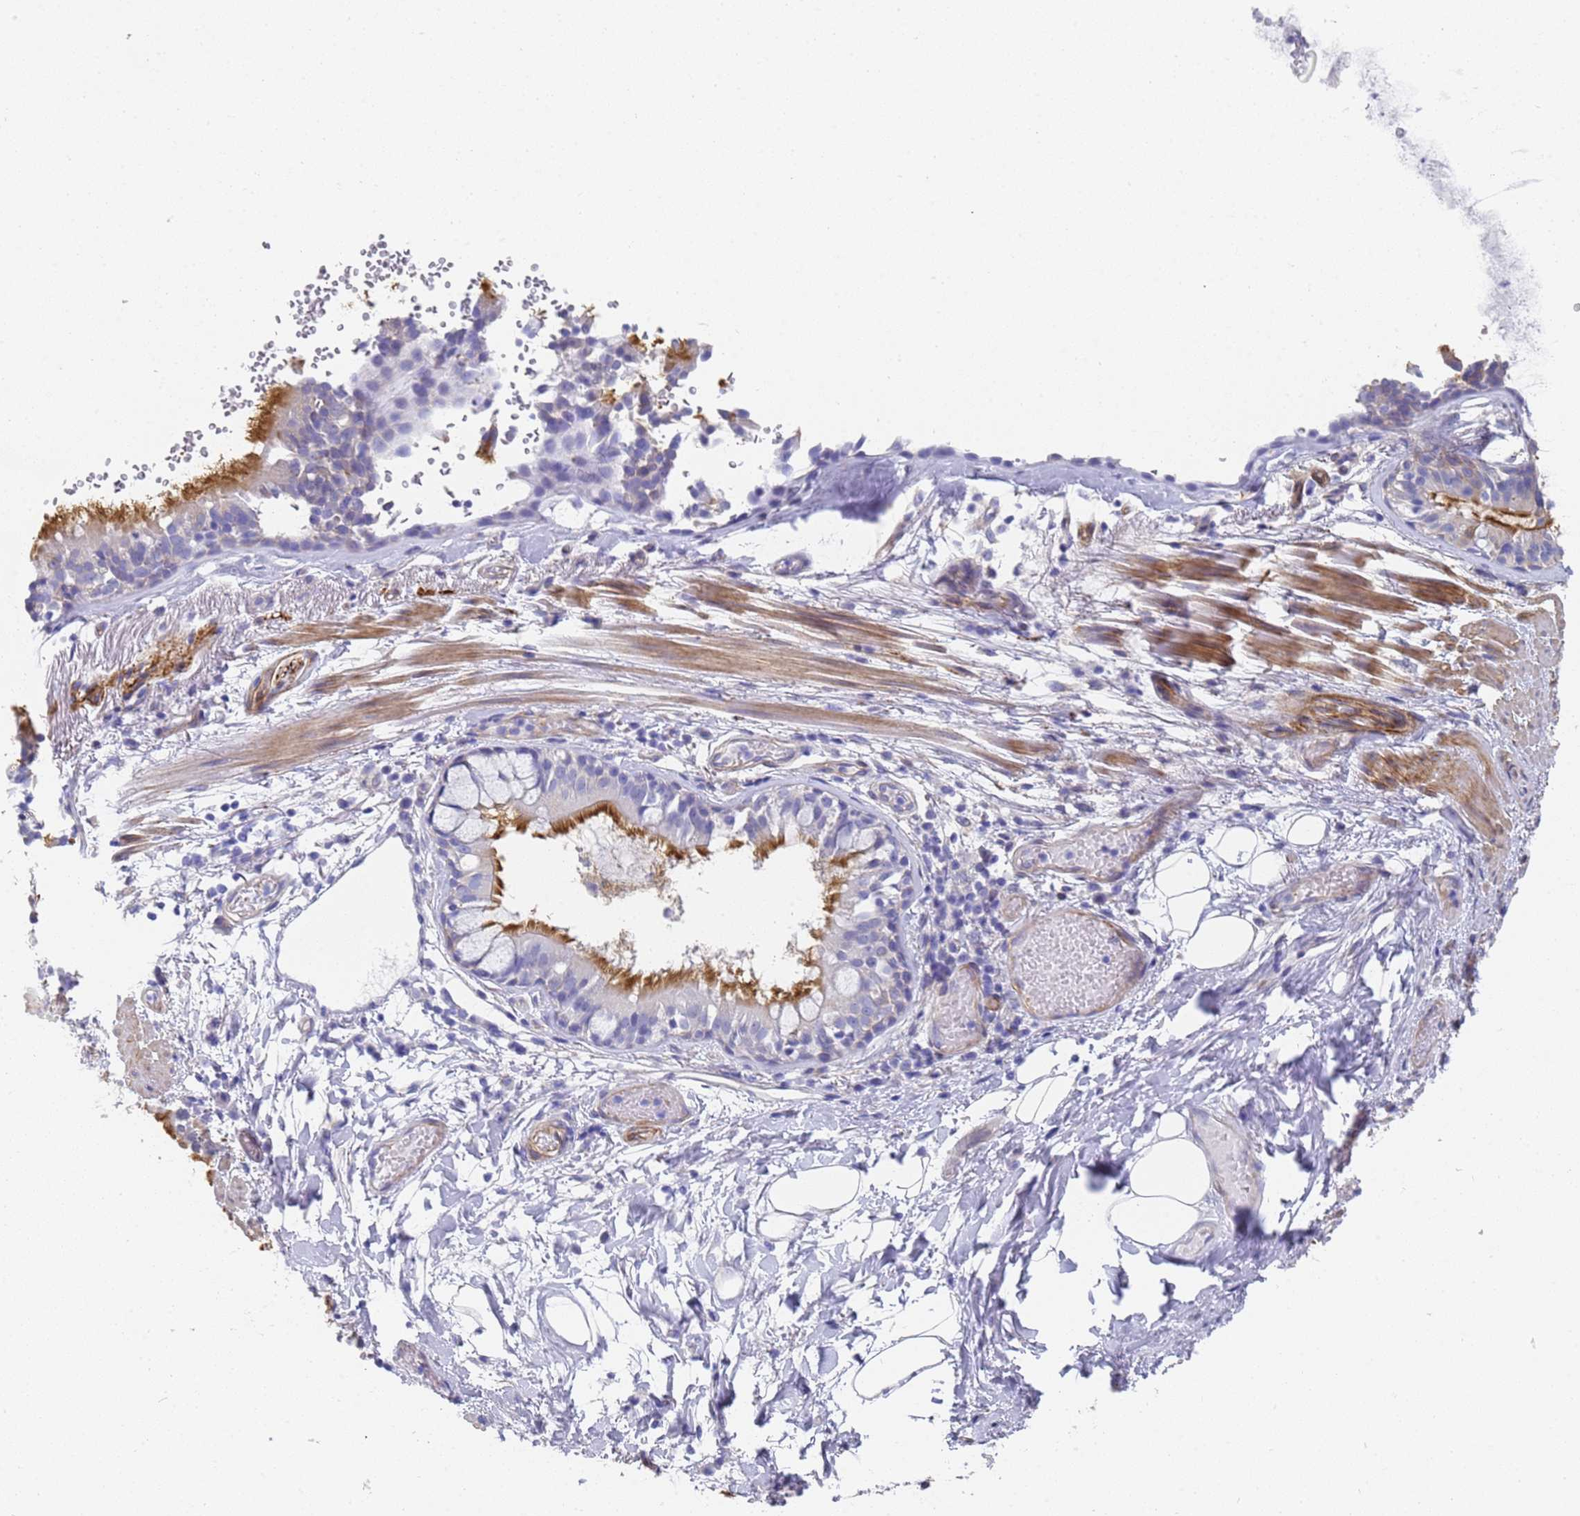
{"staining": {"intensity": "negative", "quantity": "none", "location": "none"}, "tissue": "adipose tissue", "cell_type": "Adipocytes", "image_type": "normal", "snomed": [{"axis": "morphology", "description": "Normal tissue, NOS"}, {"axis": "topography", "description": "Lymph node"}, {"axis": "topography", "description": "Cartilage tissue"}, {"axis": "topography", "description": "Bronchus"}], "caption": "The immunohistochemistry (IHC) micrograph has no significant positivity in adipocytes of adipose tissue. (DAB (3,3'-diaminobenzidine) IHC with hematoxylin counter stain).", "gene": "ENSG00000198211", "patient": {"sex": "male", "age": 63}}